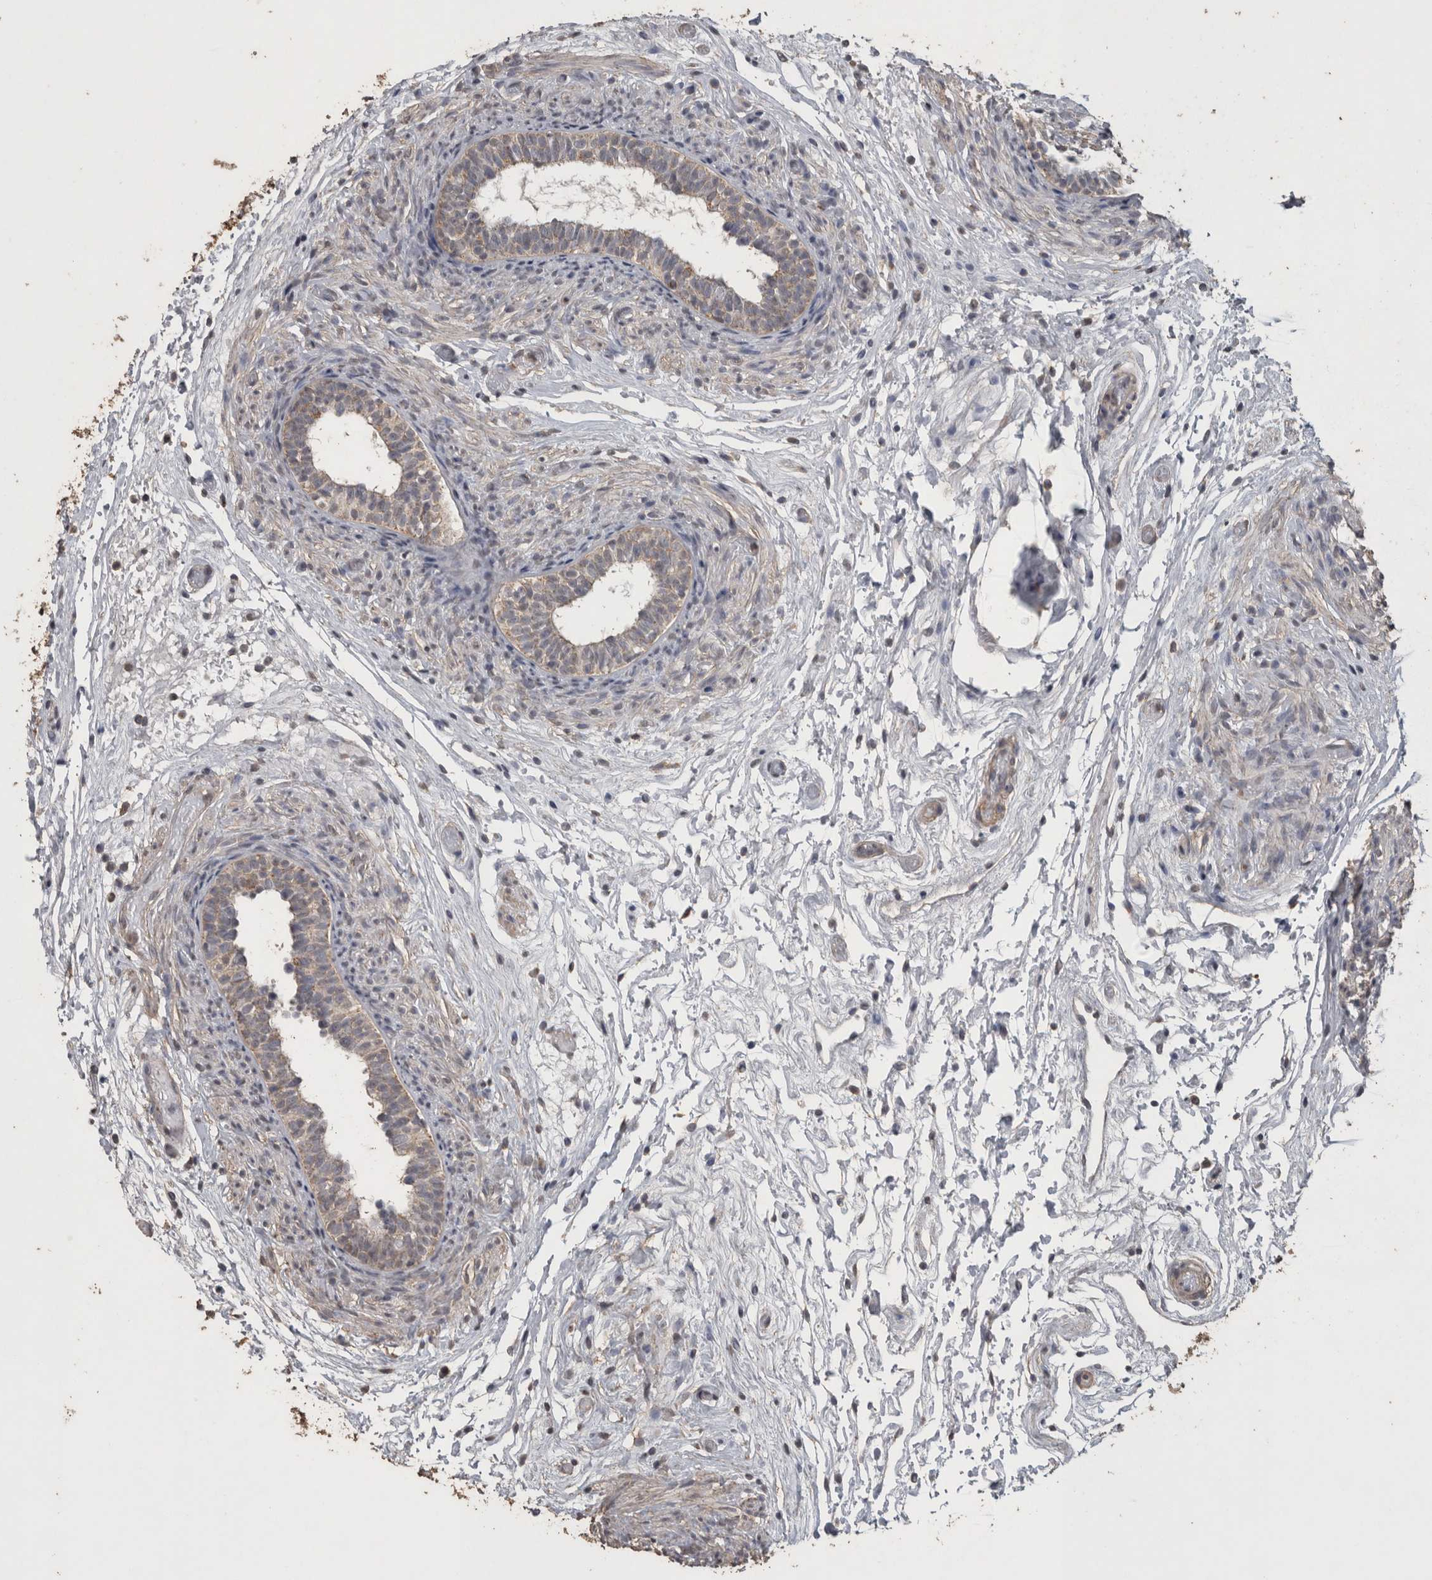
{"staining": {"intensity": "strong", "quantity": "25%-75%", "location": "cytoplasmic/membranous"}, "tissue": "epididymis", "cell_type": "Glandular cells", "image_type": "normal", "snomed": [{"axis": "morphology", "description": "Normal tissue, NOS"}, {"axis": "topography", "description": "Epididymis"}], "caption": "Human epididymis stained with a brown dye displays strong cytoplasmic/membranous positive positivity in about 25%-75% of glandular cells.", "gene": "ACADM", "patient": {"sex": "male", "age": 5}}